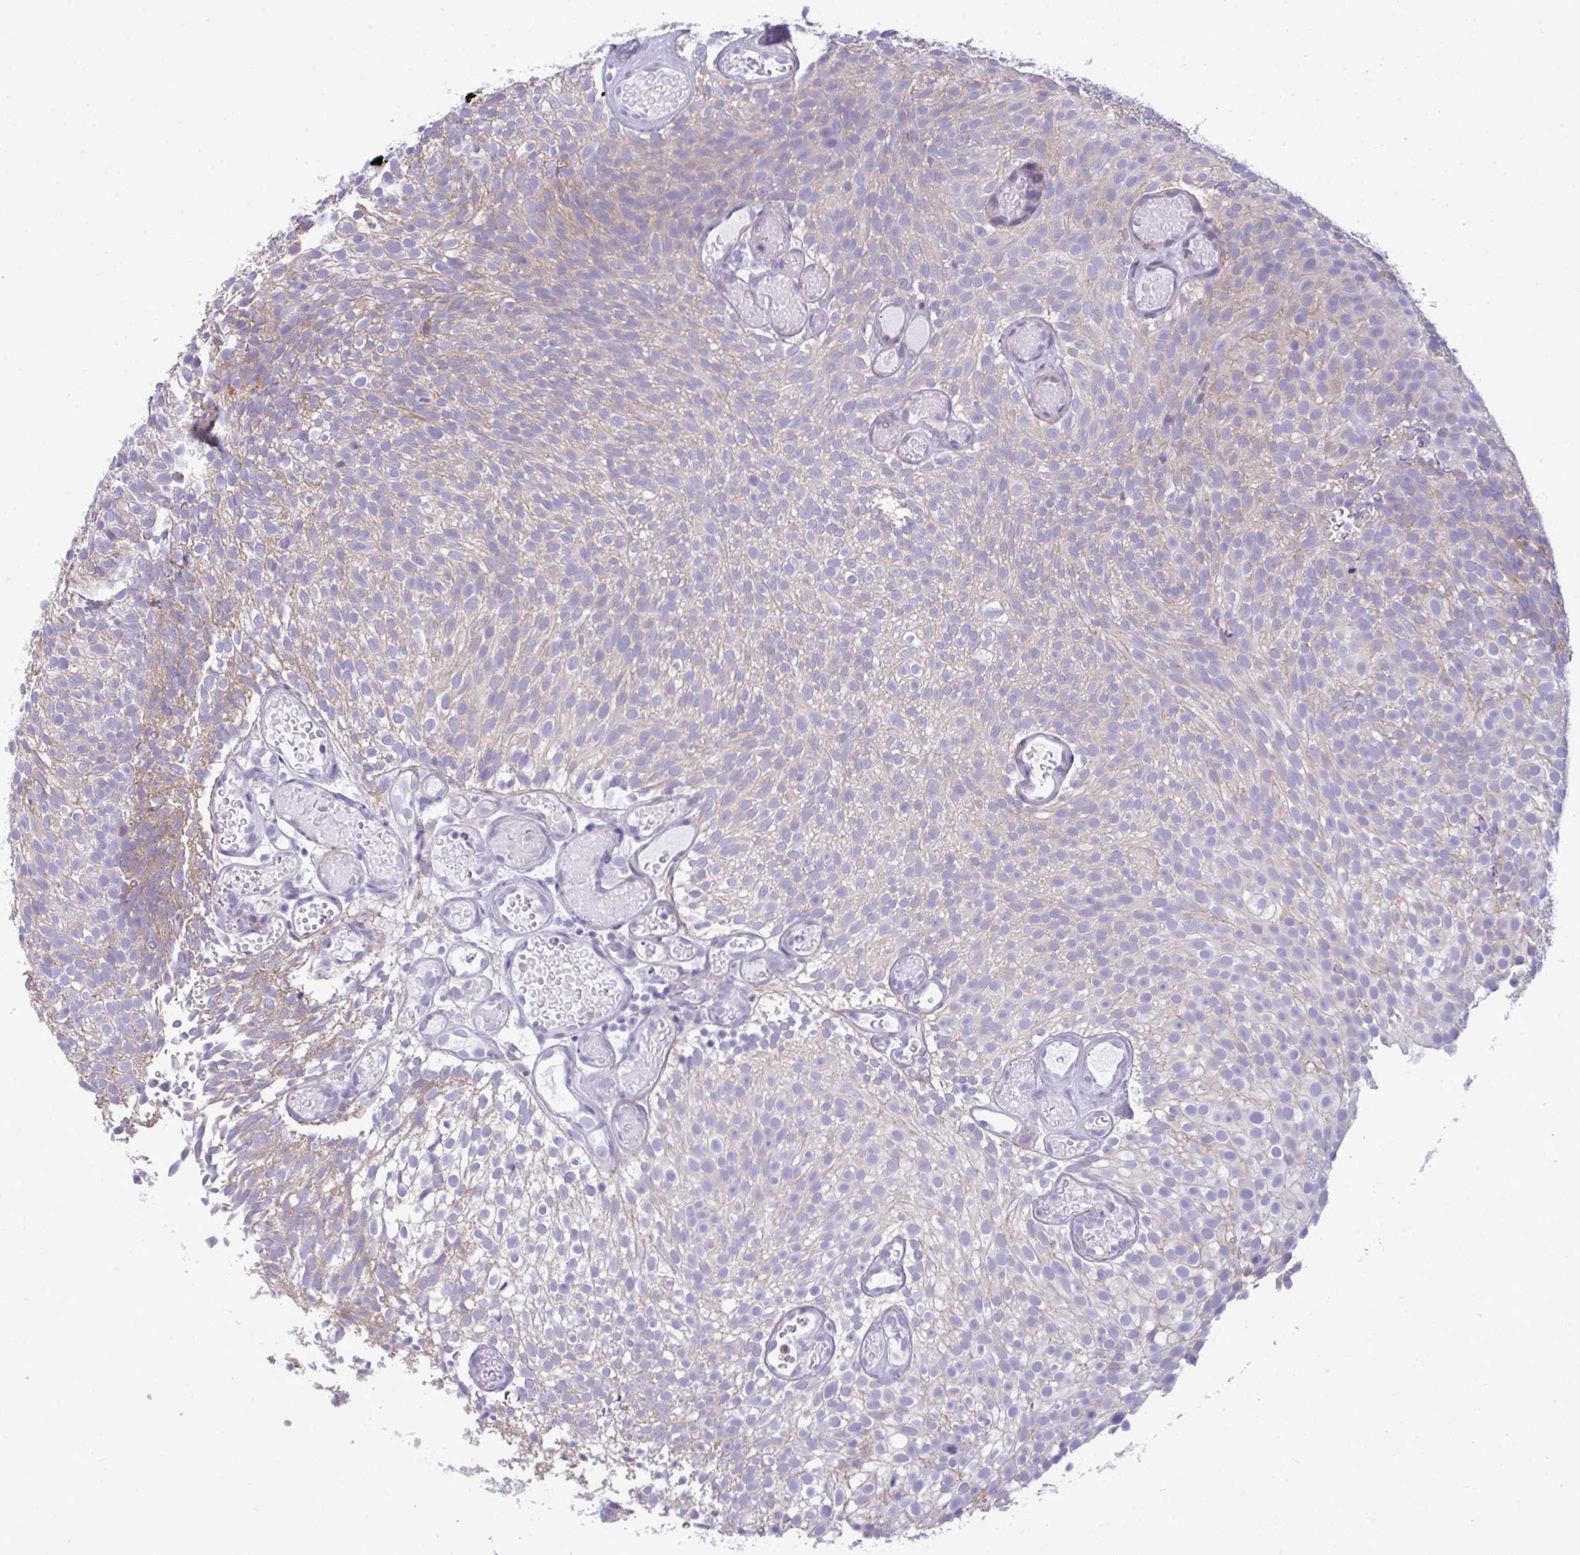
{"staining": {"intensity": "weak", "quantity": "<25%", "location": "cytoplasmic/membranous"}, "tissue": "urothelial cancer", "cell_type": "Tumor cells", "image_type": "cancer", "snomed": [{"axis": "morphology", "description": "Urothelial carcinoma, Low grade"}, {"axis": "topography", "description": "Urinary bladder"}], "caption": "A high-resolution photomicrograph shows IHC staining of low-grade urothelial carcinoma, which shows no significant expression in tumor cells. (DAB immunohistochemistry, high magnification).", "gene": "MYH10", "patient": {"sex": "male", "age": 78}}